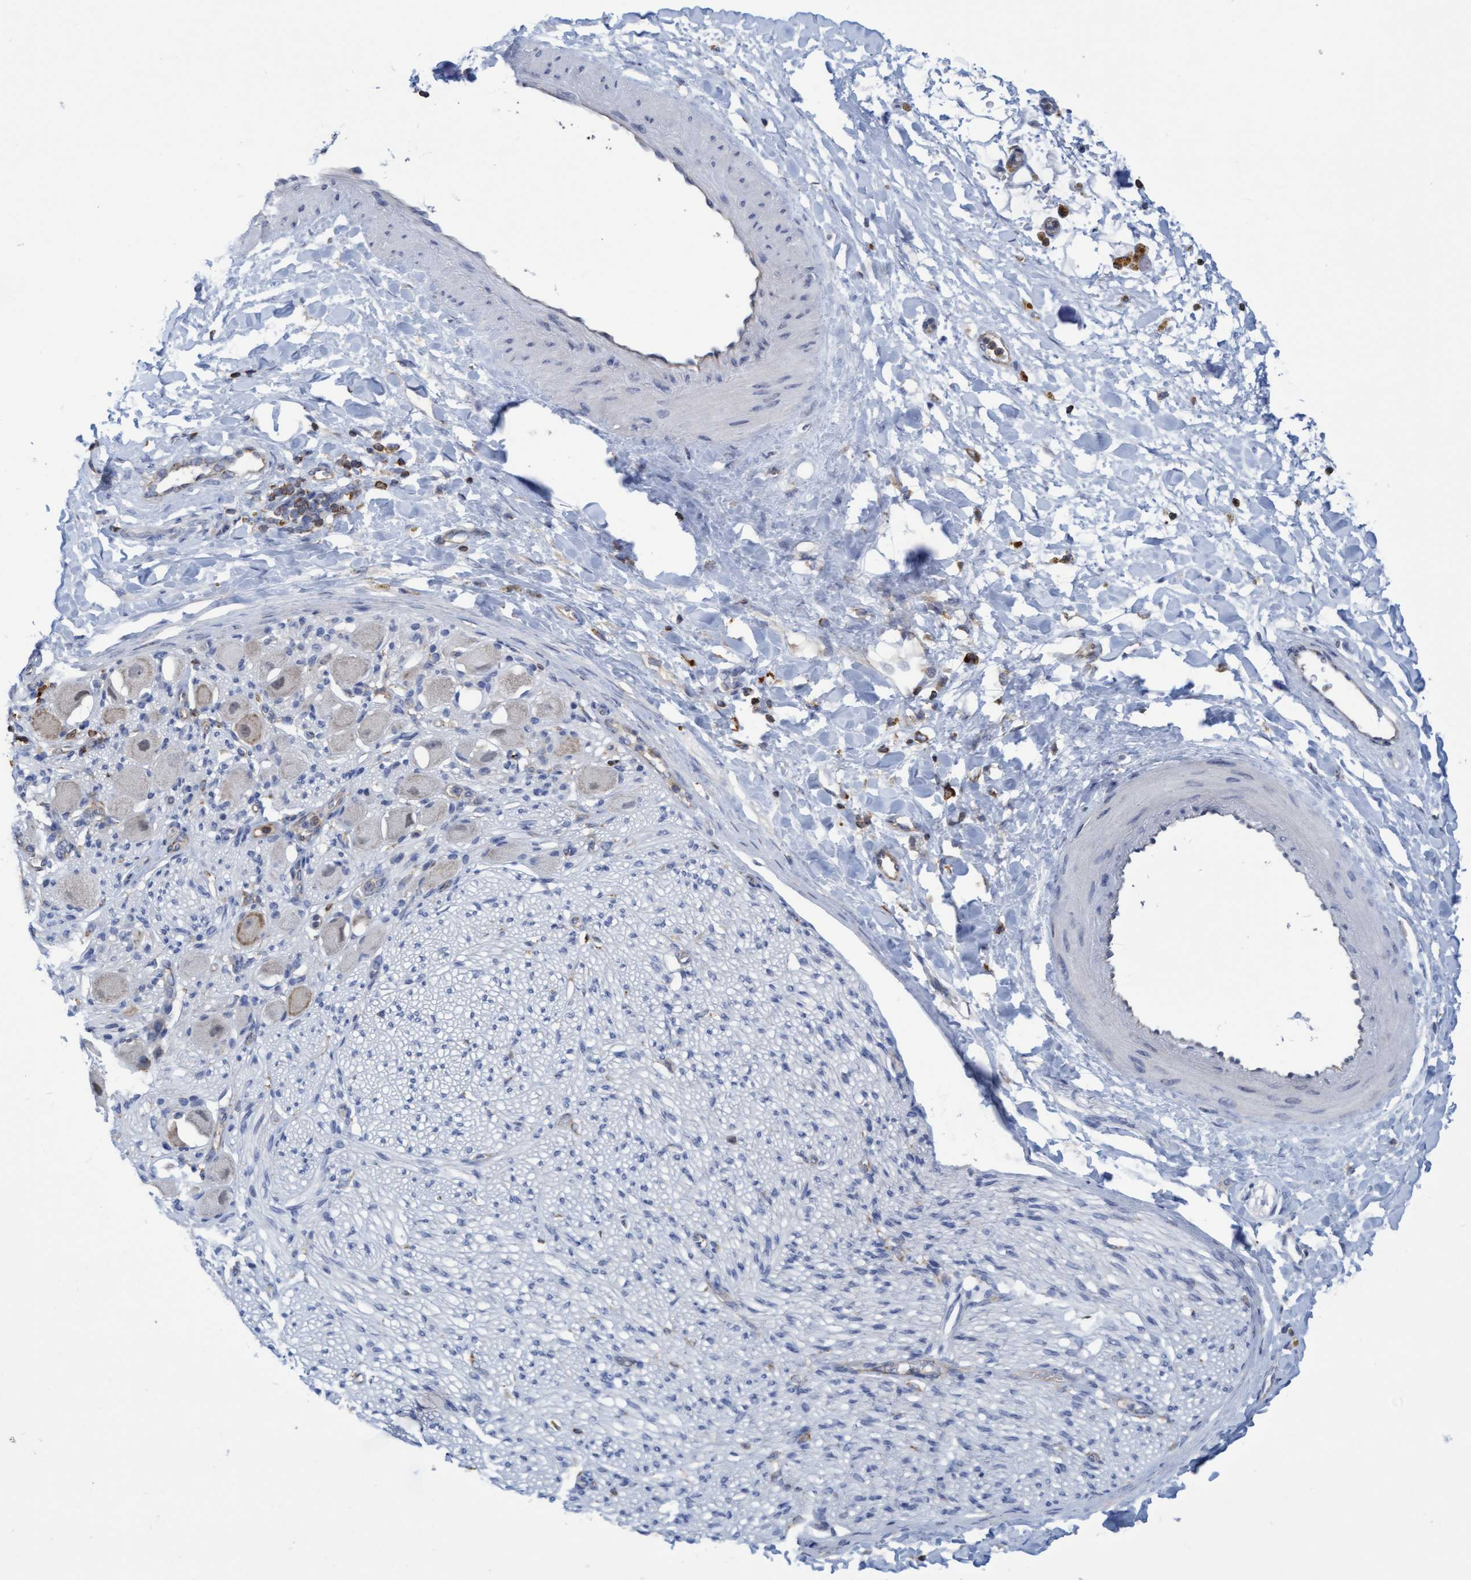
{"staining": {"intensity": "negative", "quantity": "none", "location": "none"}, "tissue": "adipose tissue", "cell_type": "Adipocytes", "image_type": "normal", "snomed": [{"axis": "morphology", "description": "Normal tissue, NOS"}, {"axis": "topography", "description": "Kidney"}, {"axis": "topography", "description": "Peripheral nerve tissue"}], "caption": "Immunohistochemical staining of benign adipose tissue exhibits no significant staining in adipocytes. The staining was performed using DAB to visualize the protein expression in brown, while the nuclei were stained in blue with hematoxylin (Magnification: 20x).", "gene": "FNBP1", "patient": {"sex": "male", "age": 7}}